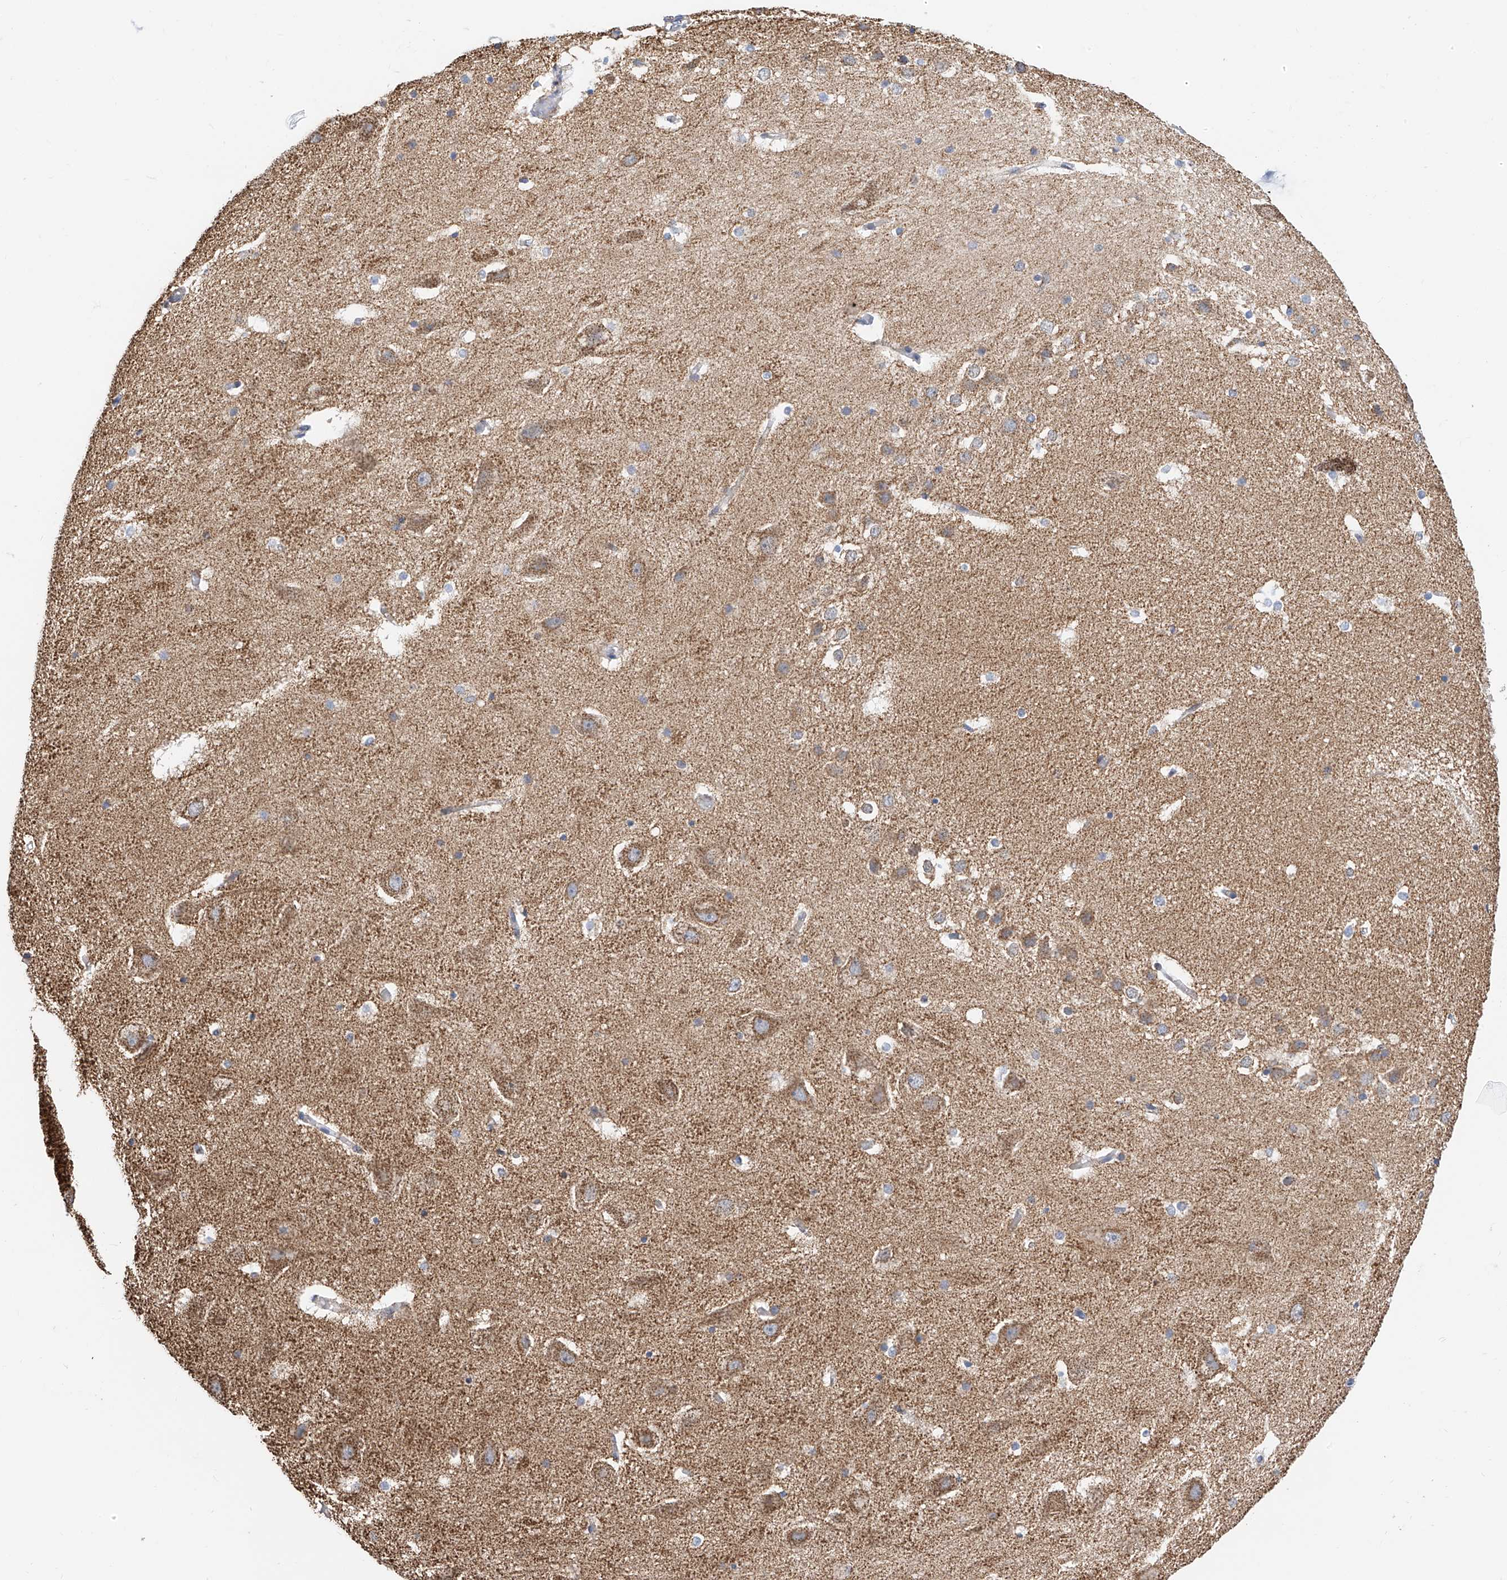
{"staining": {"intensity": "weak", "quantity": "25%-75%", "location": "cytoplasmic/membranous"}, "tissue": "hippocampus", "cell_type": "Glial cells", "image_type": "normal", "snomed": [{"axis": "morphology", "description": "Normal tissue, NOS"}, {"axis": "topography", "description": "Hippocampus"}], "caption": "Protein expression analysis of normal human hippocampus reveals weak cytoplasmic/membranous staining in approximately 25%-75% of glial cells. (Brightfield microscopy of DAB IHC at high magnification).", "gene": "NALCN", "patient": {"sex": "female", "age": 52}}